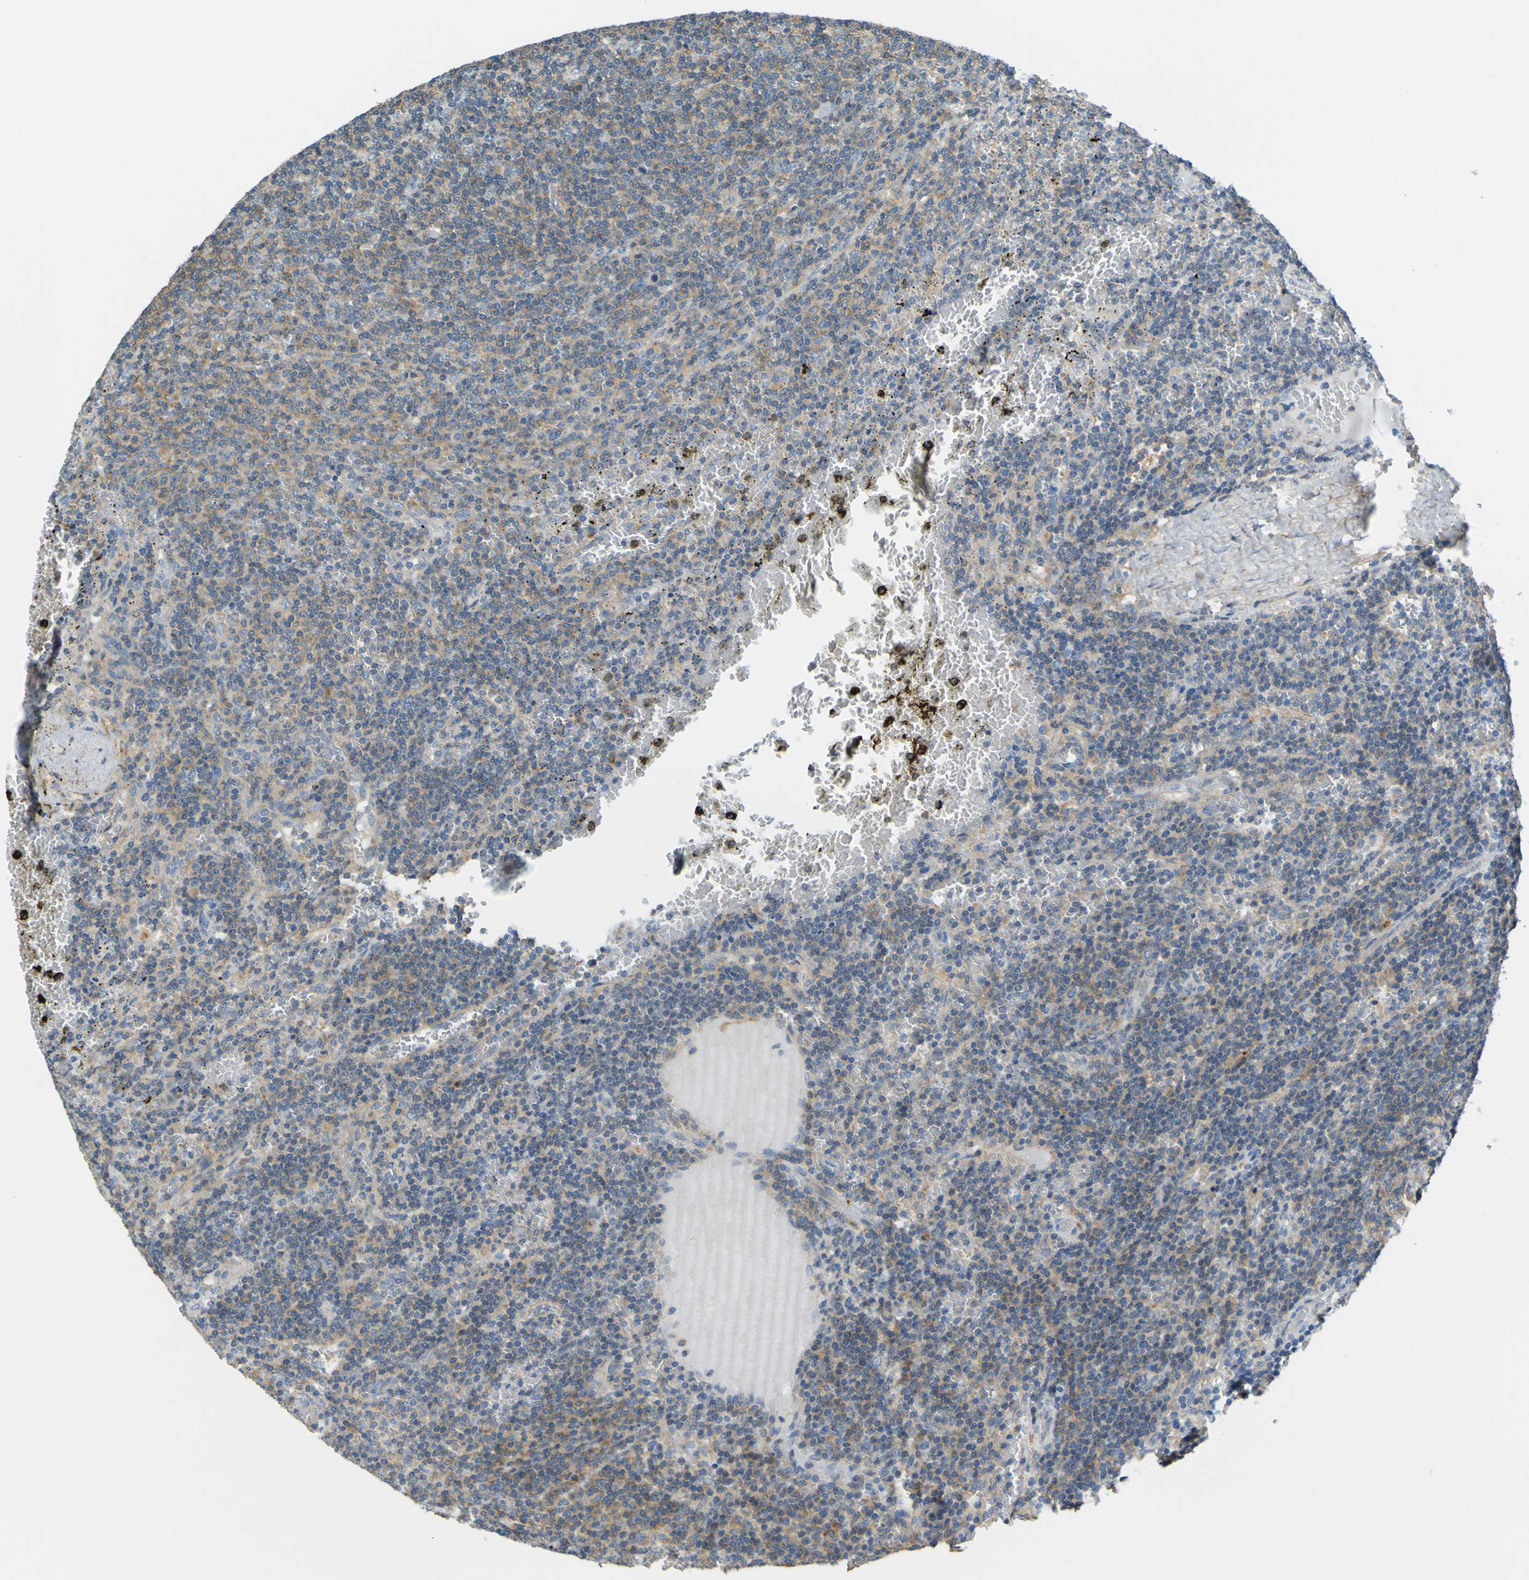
{"staining": {"intensity": "weak", "quantity": "25%-75%", "location": "cytoplasmic/membranous"}, "tissue": "lymphoma", "cell_type": "Tumor cells", "image_type": "cancer", "snomed": [{"axis": "morphology", "description": "Malignant lymphoma, non-Hodgkin's type, Low grade"}, {"axis": "topography", "description": "Spleen"}], "caption": "The micrograph reveals immunohistochemical staining of malignant lymphoma, non-Hodgkin's type (low-grade). There is weak cytoplasmic/membranous staining is appreciated in about 25%-75% of tumor cells.", "gene": "OGN", "patient": {"sex": "female", "age": 50}}